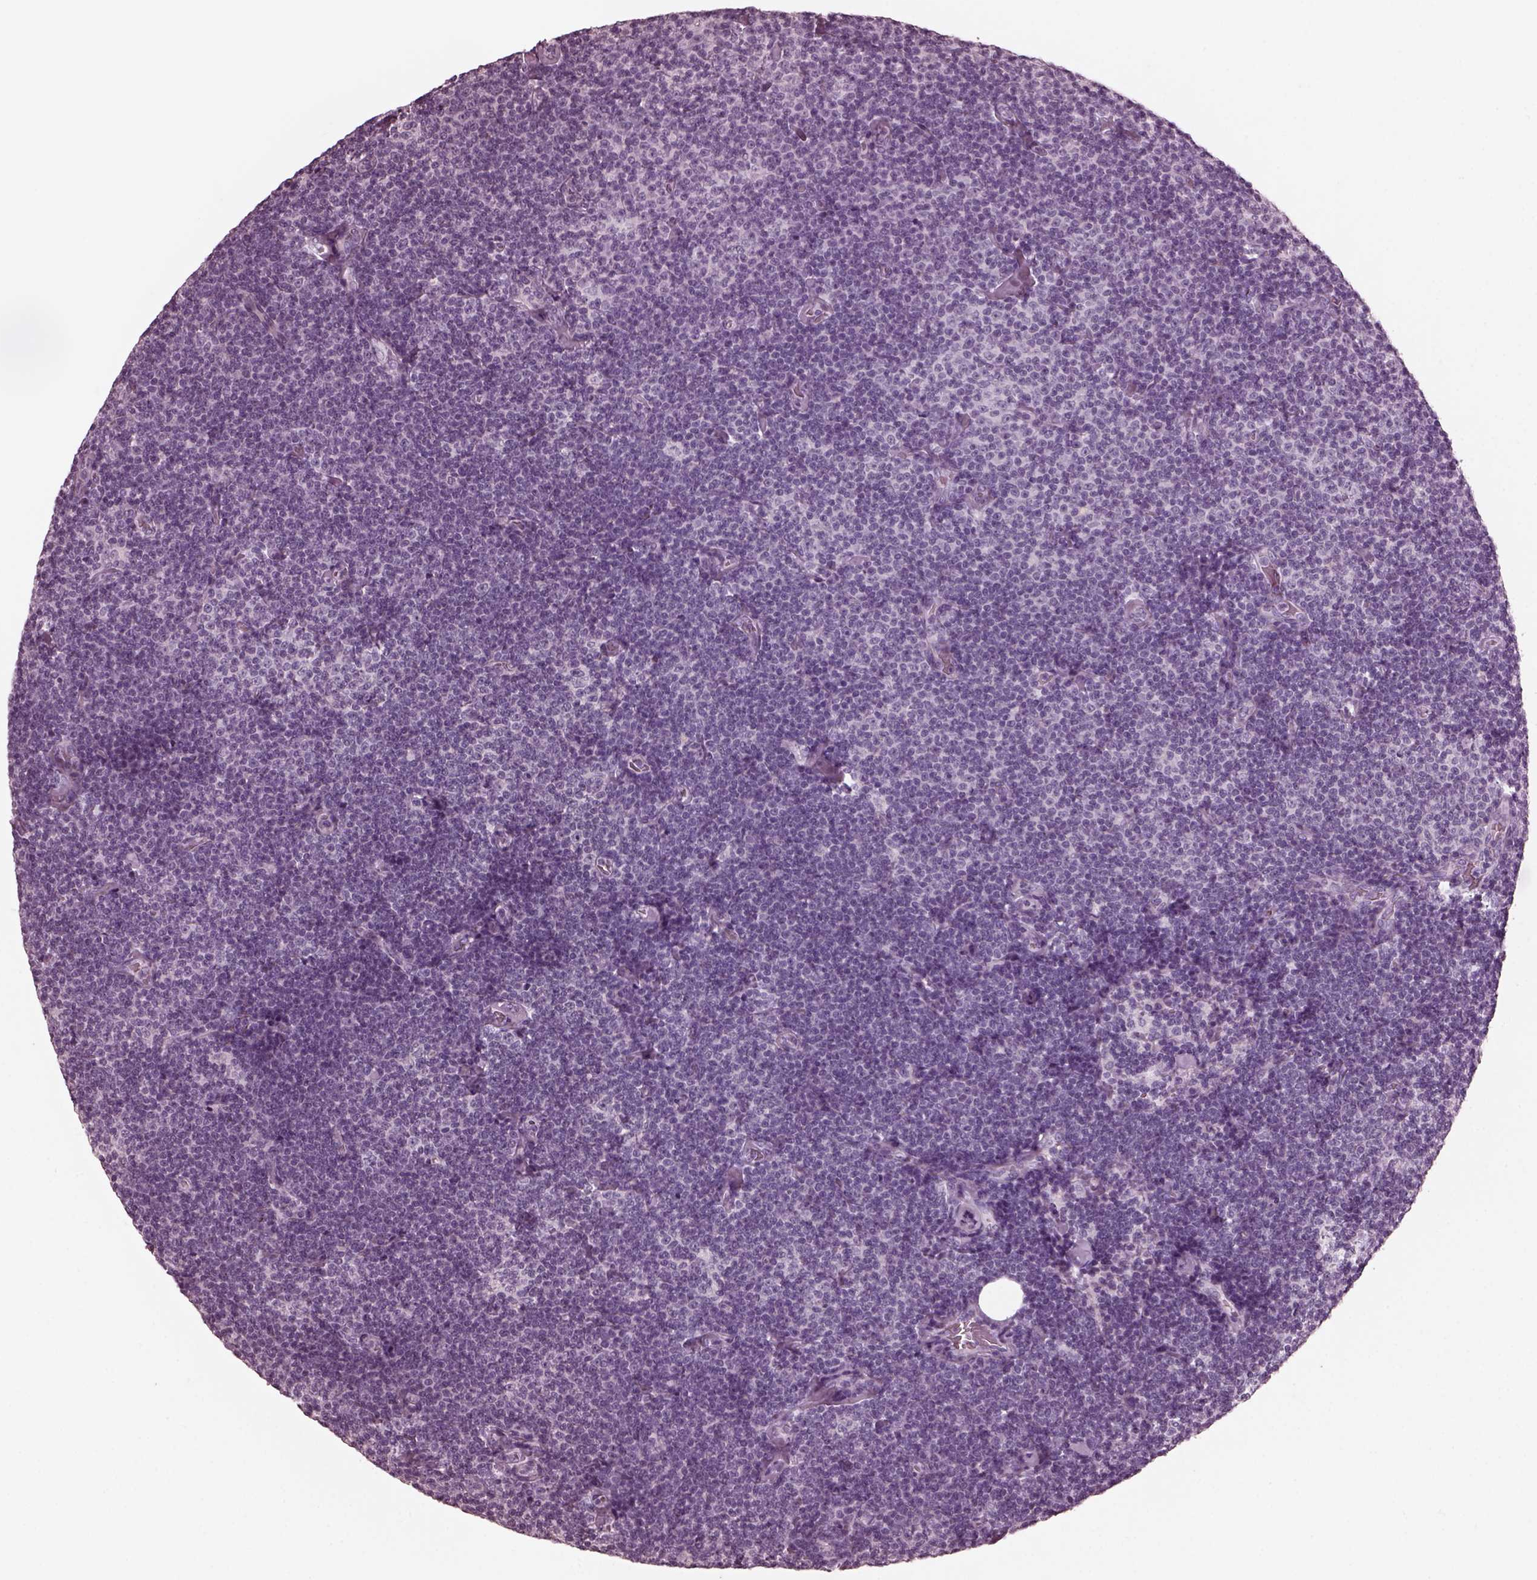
{"staining": {"intensity": "negative", "quantity": "none", "location": "none"}, "tissue": "lymphoma", "cell_type": "Tumor cells", "image_type": "cancer", "snomed": [{"axis": "morphology", "description": "Malignant lymphoma, non-Hodgkin's type, Low grade"}, {"axis": "topography", "description": "Lymph node"}], "caption": "There is no significant staining in tumor cells of malignant lymphoma, non-Hodgkin's type (low-grade). (Stains: DAB (3,3'-diaminobenzidine) immunohistochemistry (IHC) with hematoxylin counter stain, Microscopy: brightfield microscopy at high magnification).", "gene": "CGA", "patient": {"sex": "male", "age": 81}}